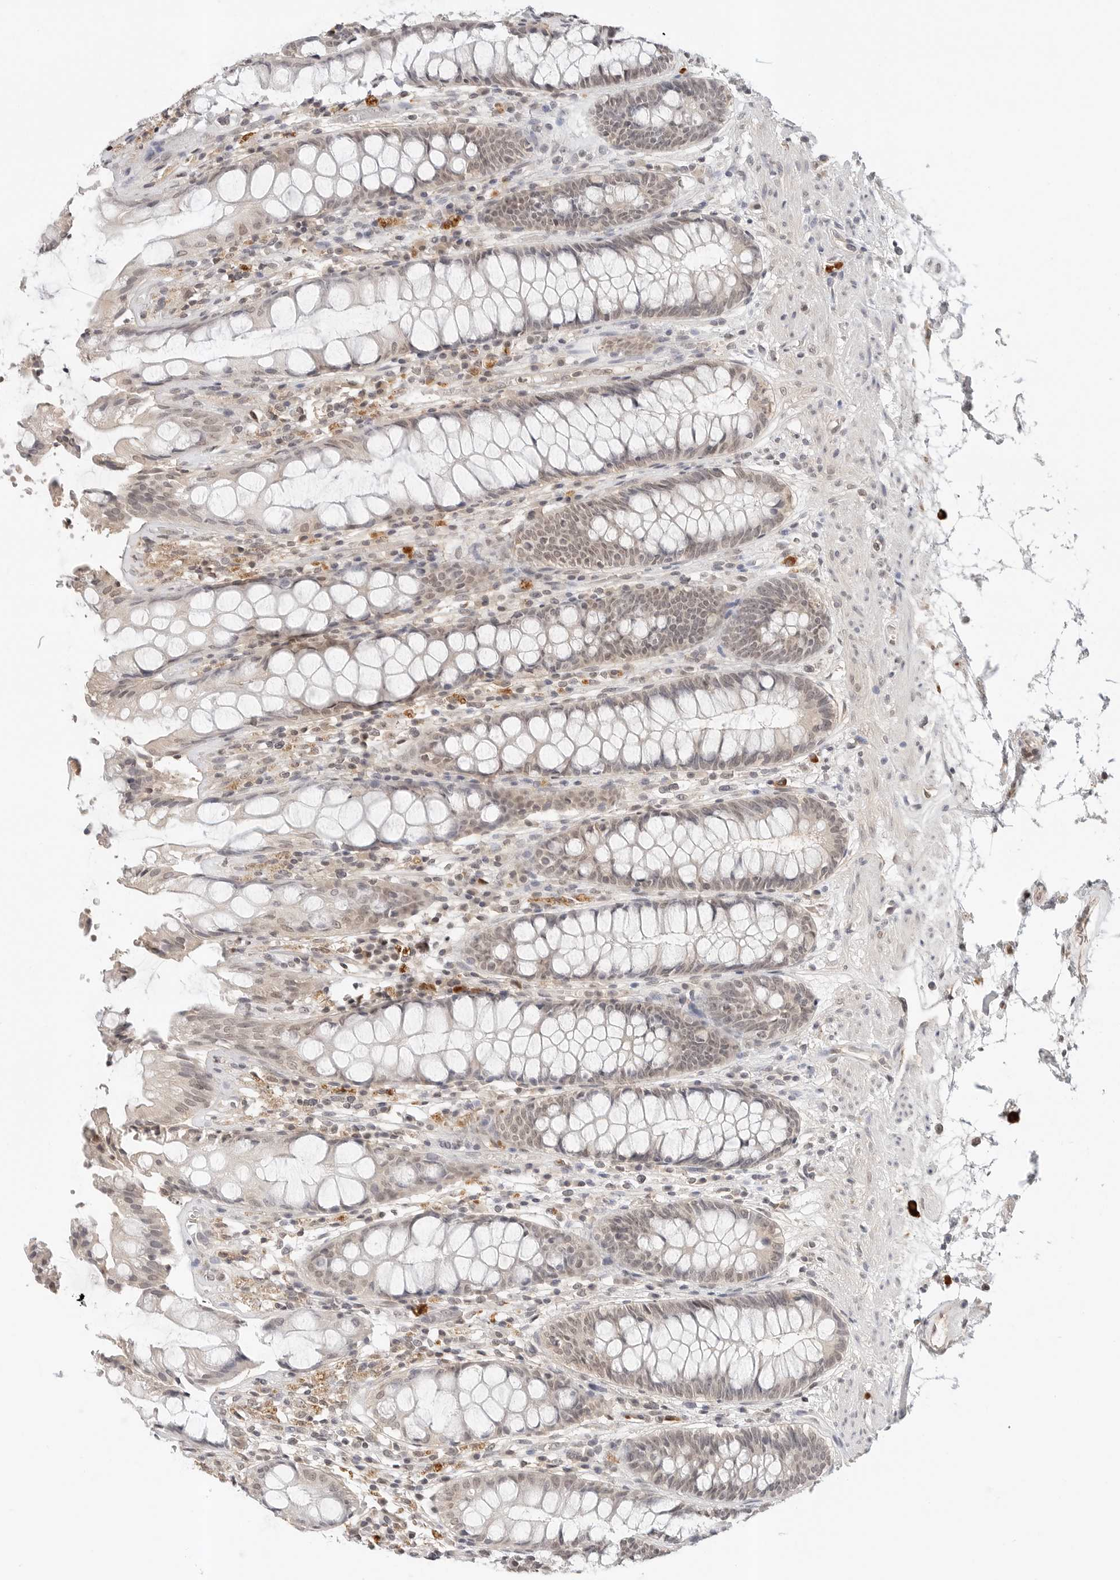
{"staining": {"intensity": "weak", "quantity": "25%-75%", "location": "nuclear"}, "tissue": "rectum", "cell_type": "Glandular cells", "image_type": "normal", "snomed": [{"axis": "morphology", "description": "Normal tissue, NOS"}, {"axis": "topography", "description": "Rectum"}], "caption": "High-magnification brightfield microscopy of benign rectum stained with DAB (3,3'-diaminobenzidine) (brown) and counterstained with hematoxylin (blue). glandular cells exhibit weak nuclear staining is appreciated in about25%-75% of cells. The protein of interest is shown in brown color, while the nuclei are stained blue.", "gene": "IL24", "patient": {"sex": "male", "age": 64}}